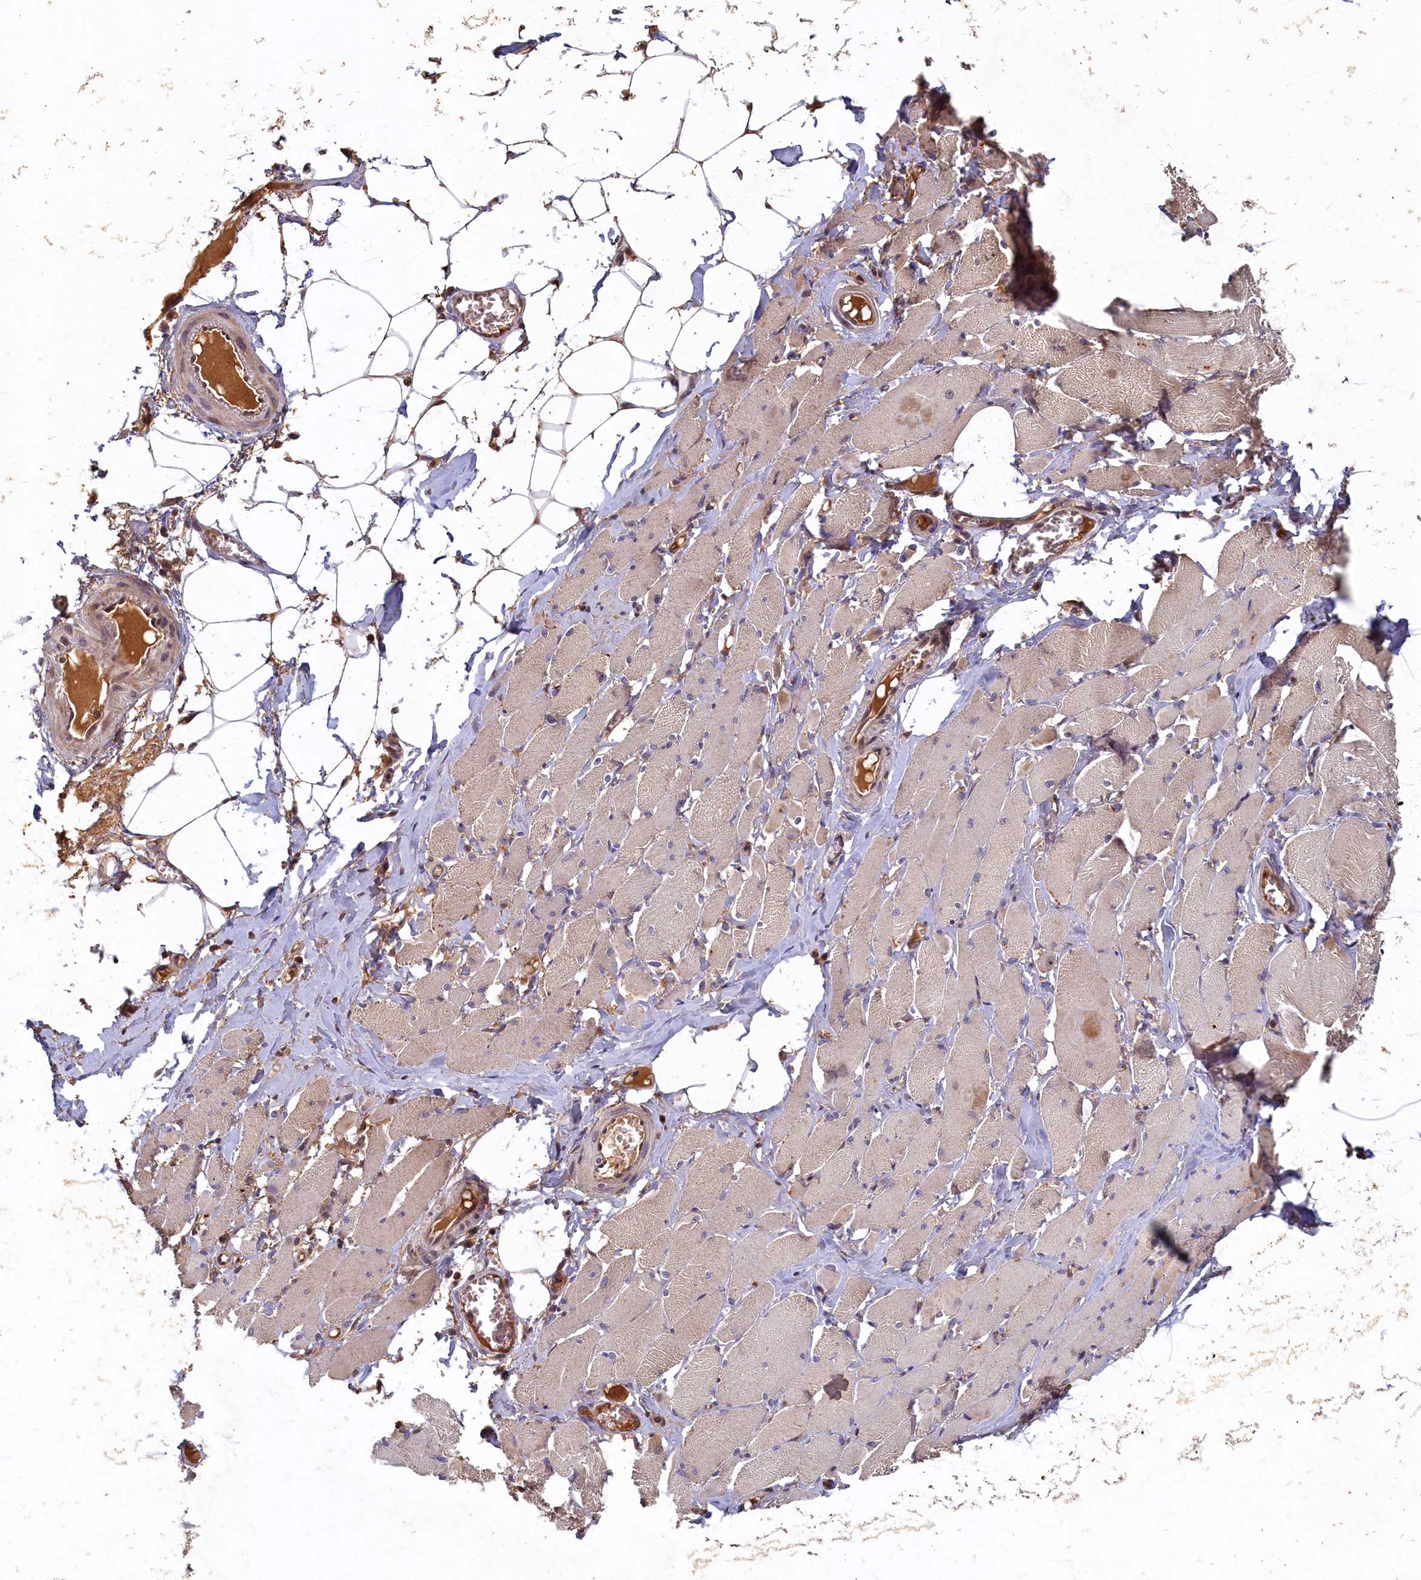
{"staining": {"intensity": "moderate", "quantity": "25%-75%", "location": "cytoplasmic/membranous"}, "tissue": "skeletal muscle", "cell_type": "Myocytes", "image_type": "normal", "snomed": [{"axis": "morphology", "description": "Normal tissue, NOS"}, {"axis": "morphology", "description": "Basal cell carcinoma"}, {"axis": "topography", "description": "Skeletal muscle"}], "caption": "Myocytes exhibit medium levels of moderate cytoplasmic/membranous expression in about 25%-75% of cells in normal human skeletal muscle.", "gene": "LCMT2", "patient": {"sex": "female", "age": 64}}